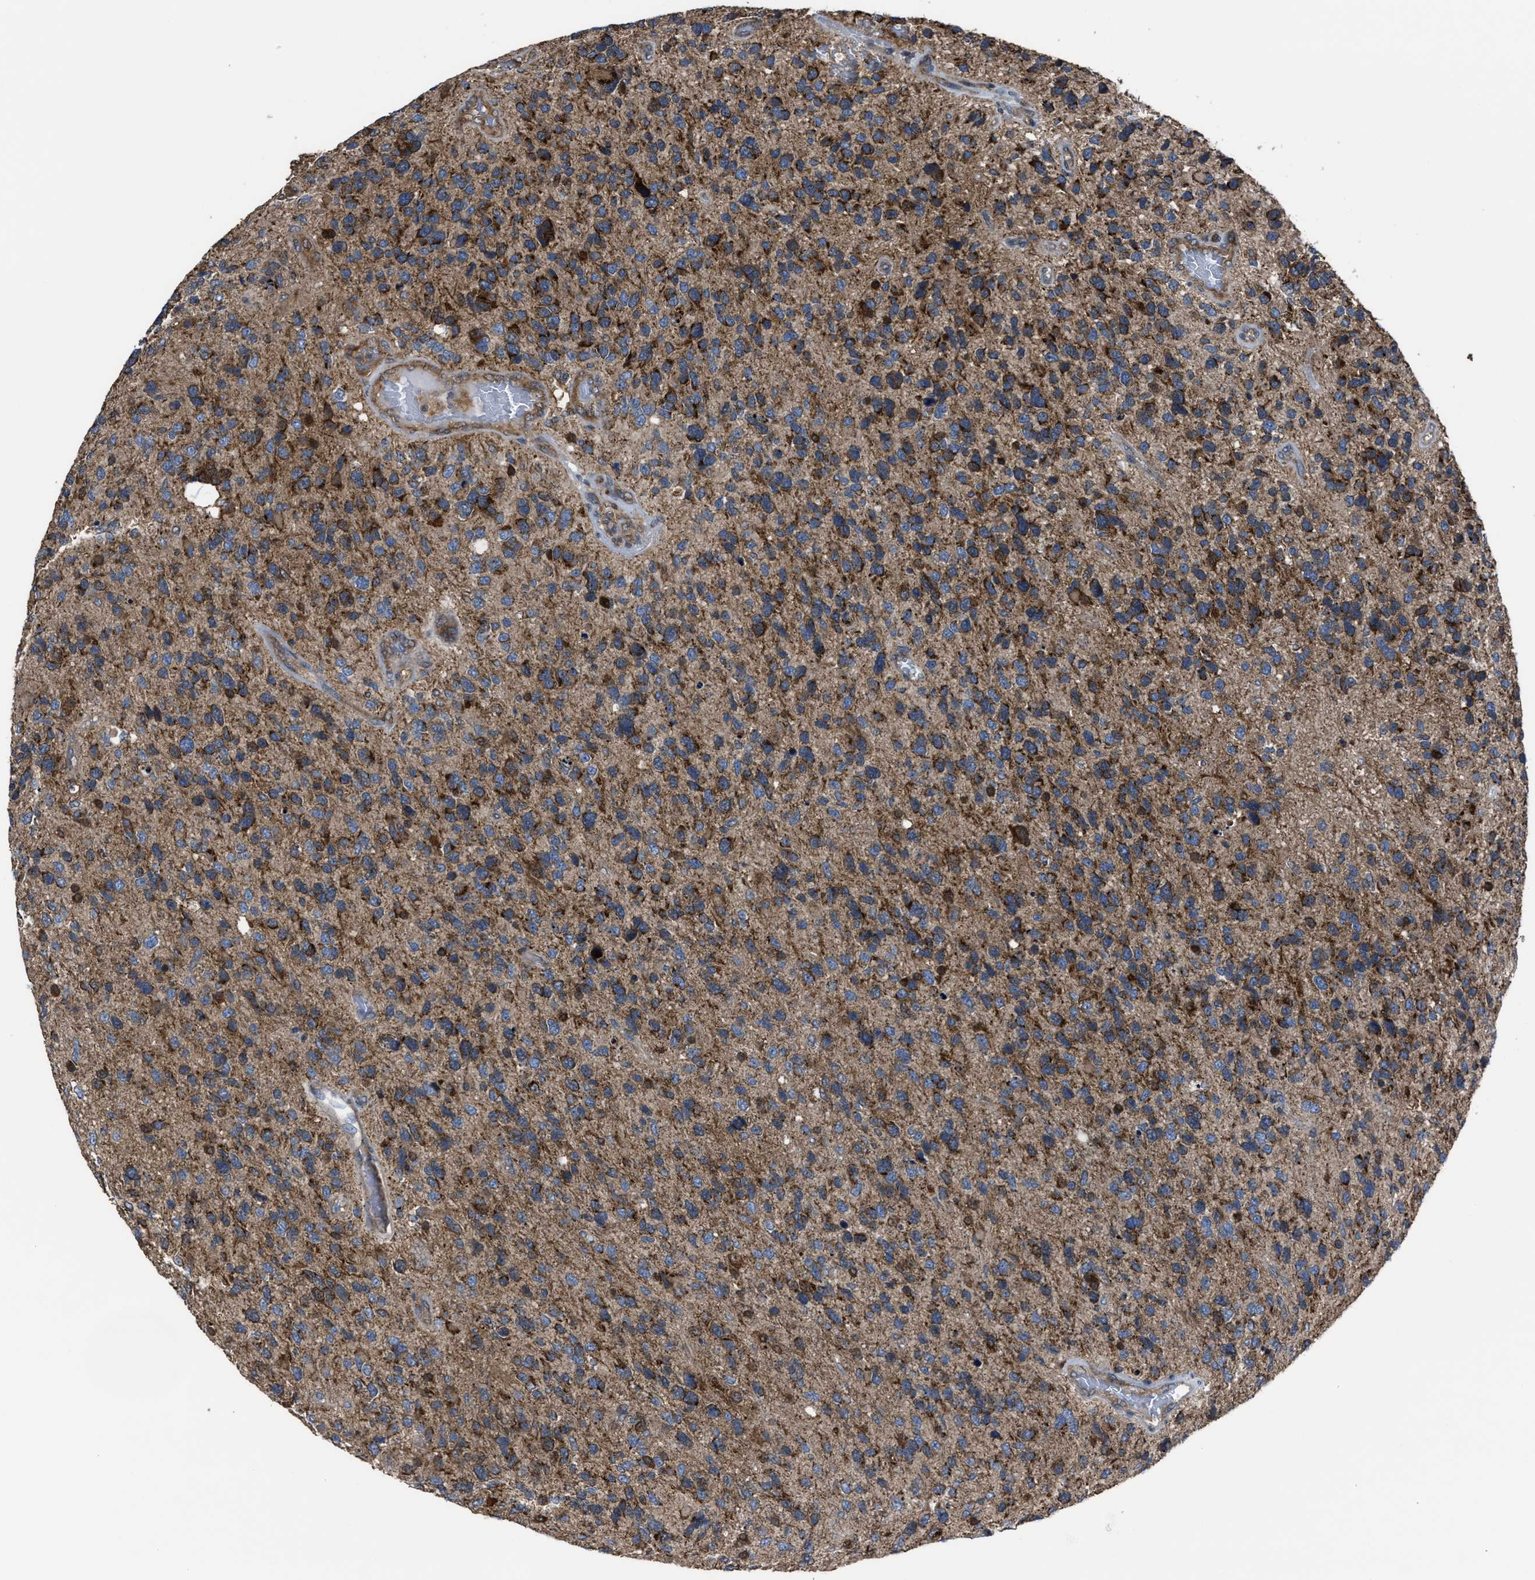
{"staining": {"intensity": "moderate", "quantity": ">75%", "location": "cytoplasmic/membranous"}, "tissue": "glioma", "cell_type": "Tumor cells", "image_type": "cancer", "snomed": [{"axis": "morphology", "description": "Glioma, malignant, High grade"}, {"axis": "topography", "description": "Brain"}], "caption": "High-grade glioma (malignant) was stained to show a protein in brown. There is medium levels of moderate cytoplasmic/membranous staining in about >75% of tumor cells. Nuclei are stained in blue.", "gene": "PASK", "patient": {"sex": "female", "age": 58}}